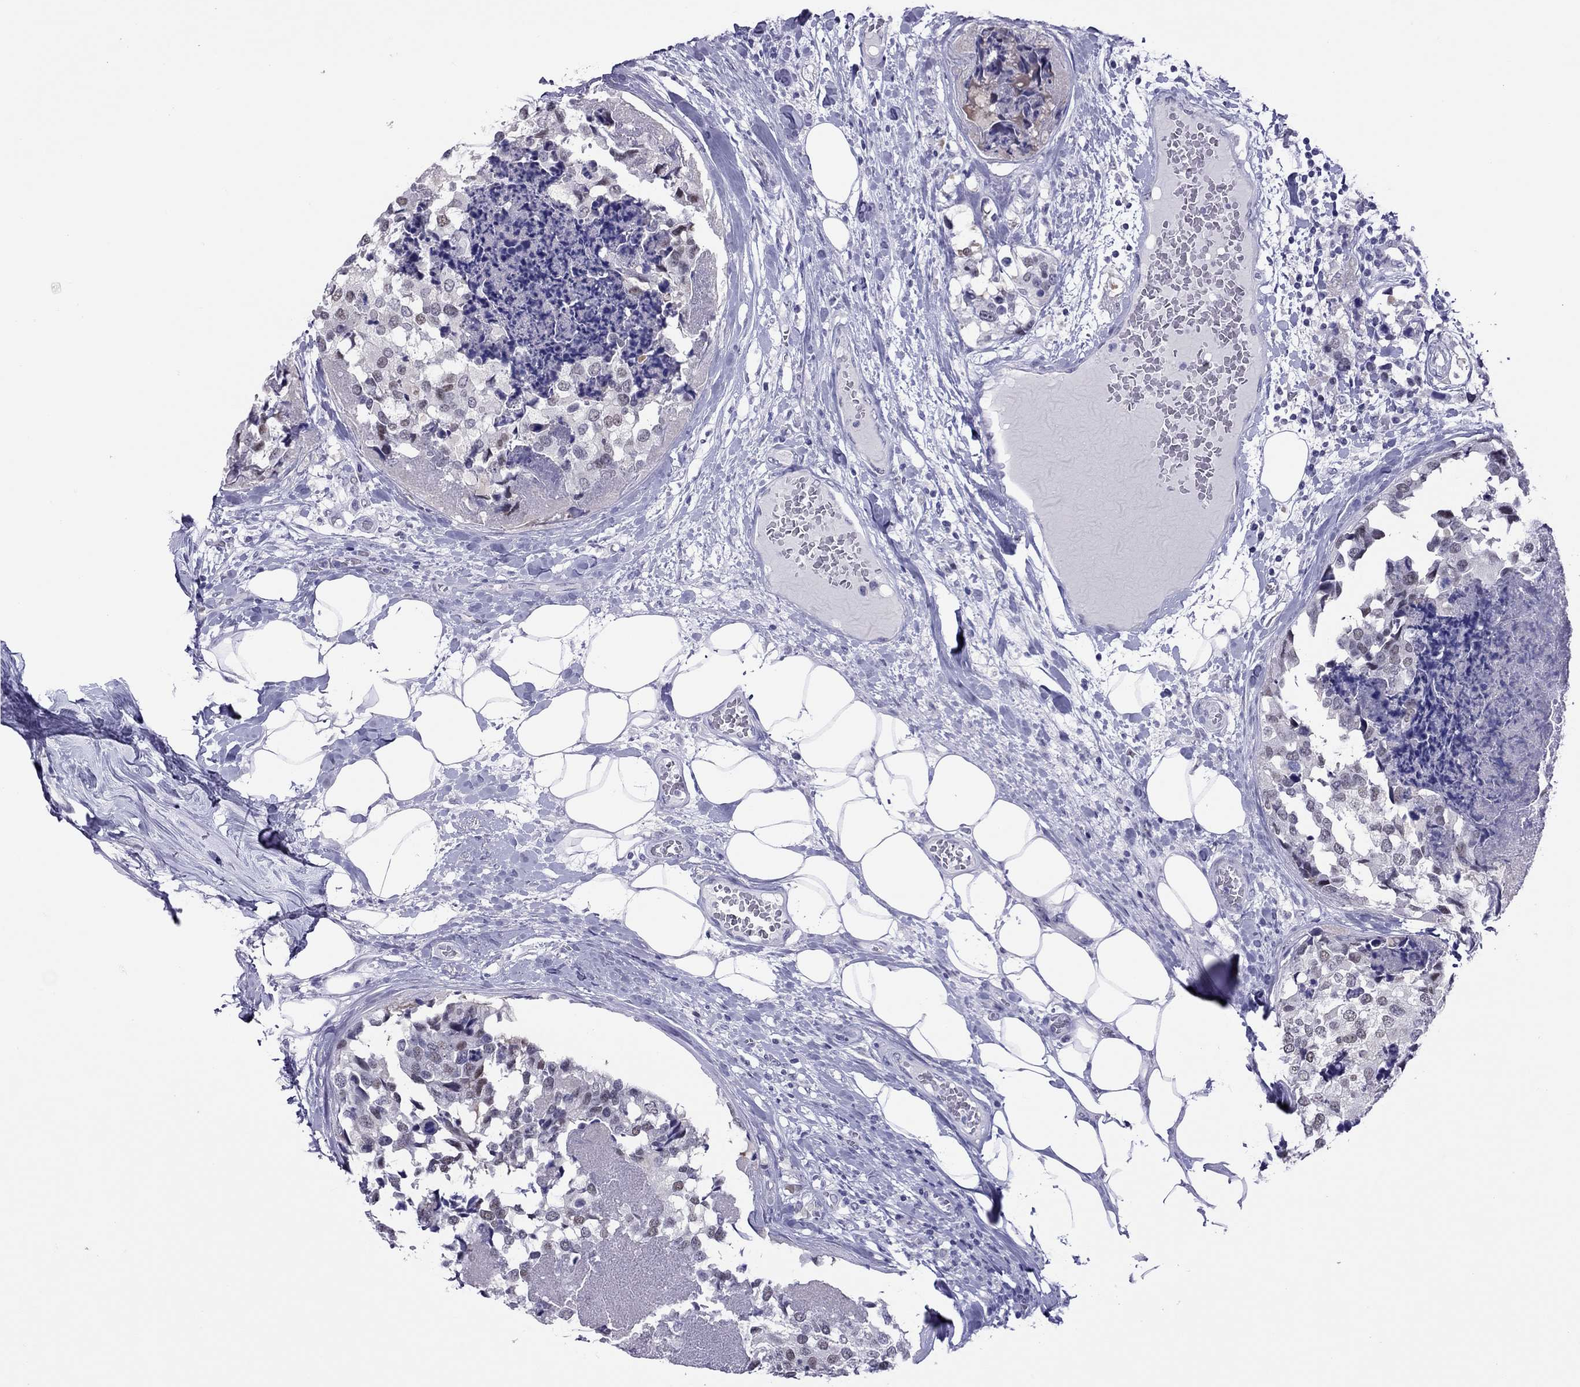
{"staining": {"intensity": "negative", "quantity": "none", "location": "none"}, "tissue": "breast cancer", "cell_type": "Tumor cells", "image_type": "cancer", "snomed": [{"axis": "morphology", "description": "Lobular carcinoma"}, {"axis": "topography", "description": "Breast"}], "caption": "Immunohistochemical staining of breast cancer (lobular carcinoma) reveals no significant positivity in tumor cells.", "gene": "CHRNB3", "patient": {"sex": "female", "age": 59}}